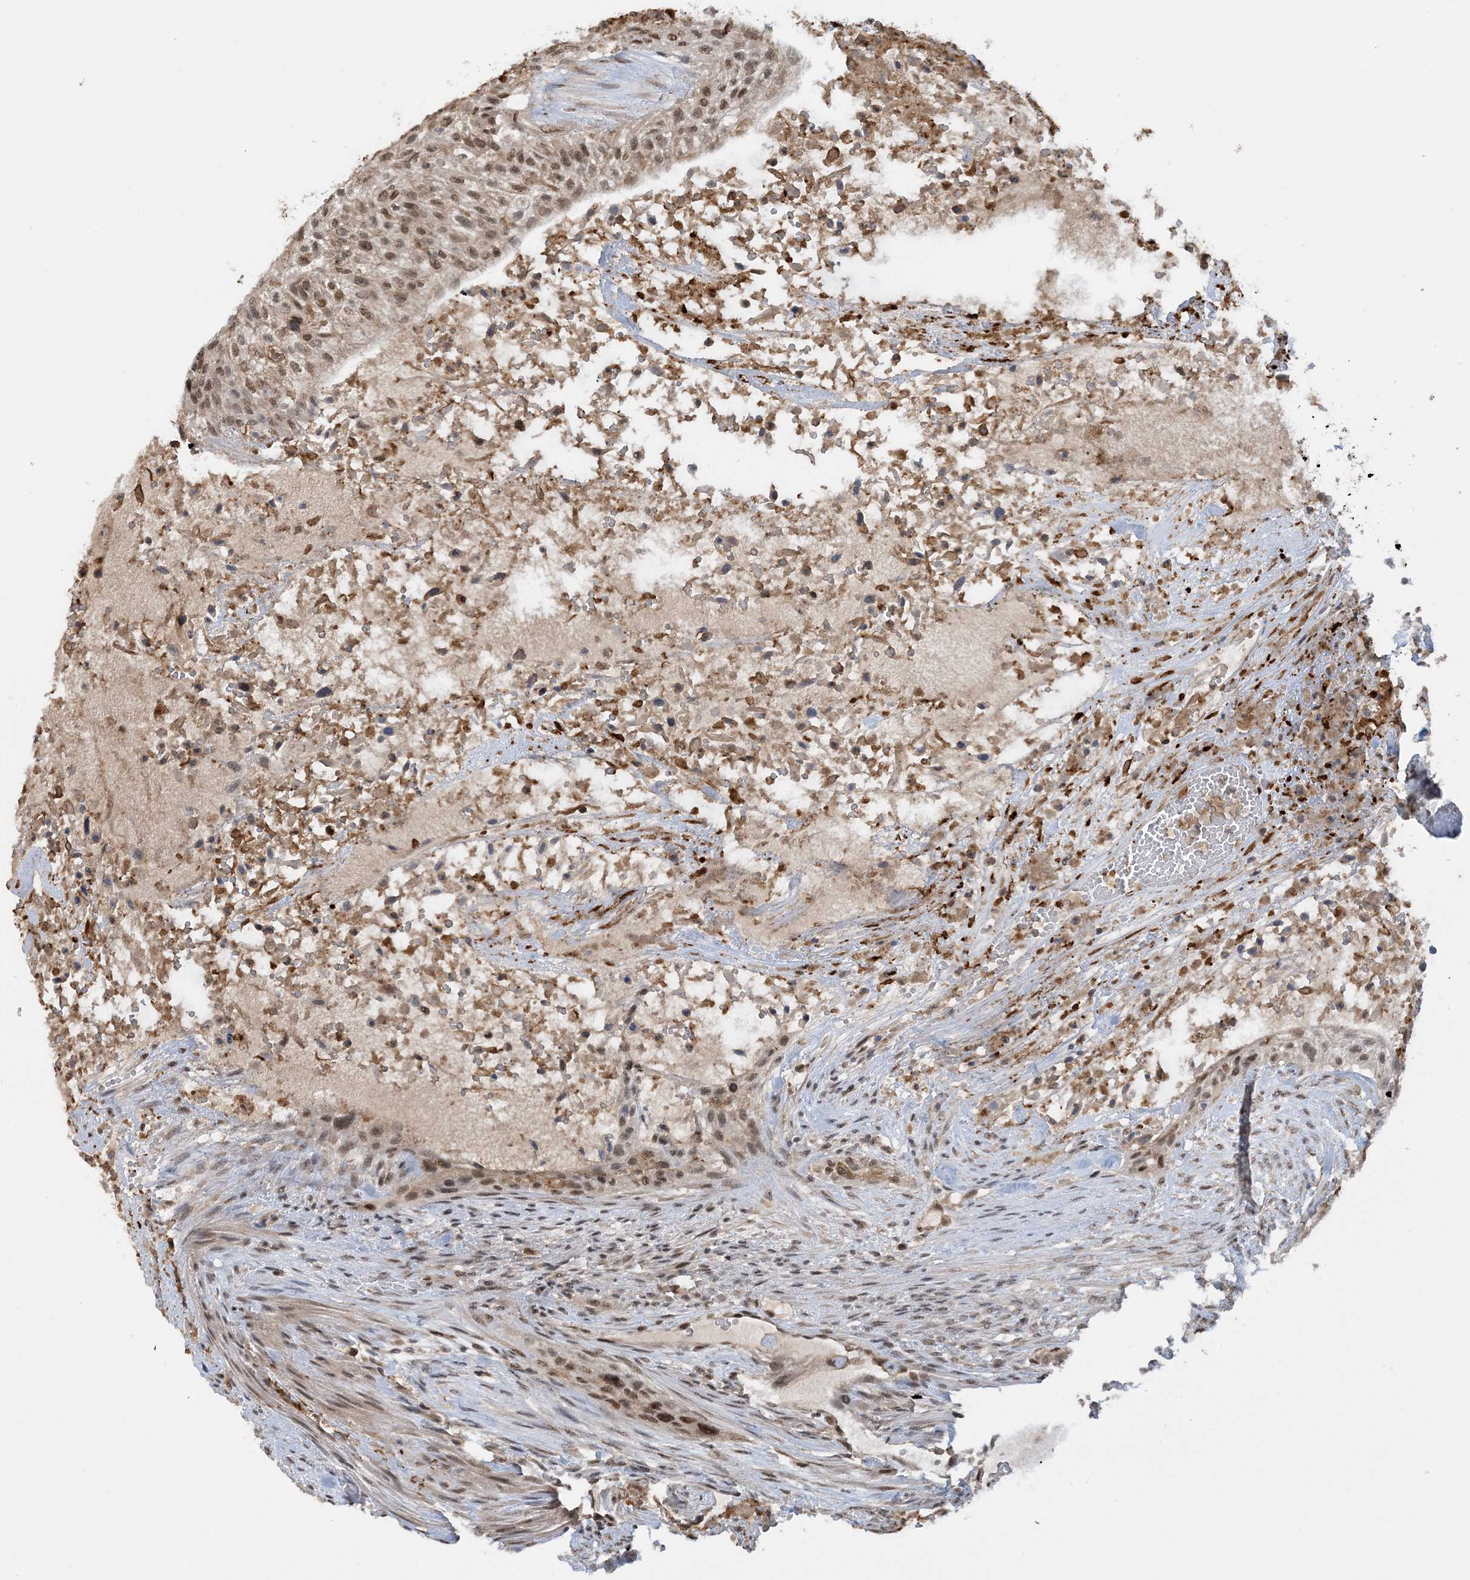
{"staining": {"intensity": "moderate", "quantity": ">75%", "location": "nuclear"}, "tissue": "urothelial cancer", "cell_type": "Tumor cells", "image_type": "cancer", "snomed": [{"axis": "morphology", "description": "Urothelial carcinoma, High grade"}, {"axis": "topography", "description": "Urinary bladder"}], "caption": "Immunohistochemistry (DAB) staining of urothelial carcinoma (high-grade) shows moderate nuclear protein staining in about >75% of tumor cells. Nuclei are stained in blue.", "gene": "ACYP2", "patient": {"sex": "male", "age": 35}}